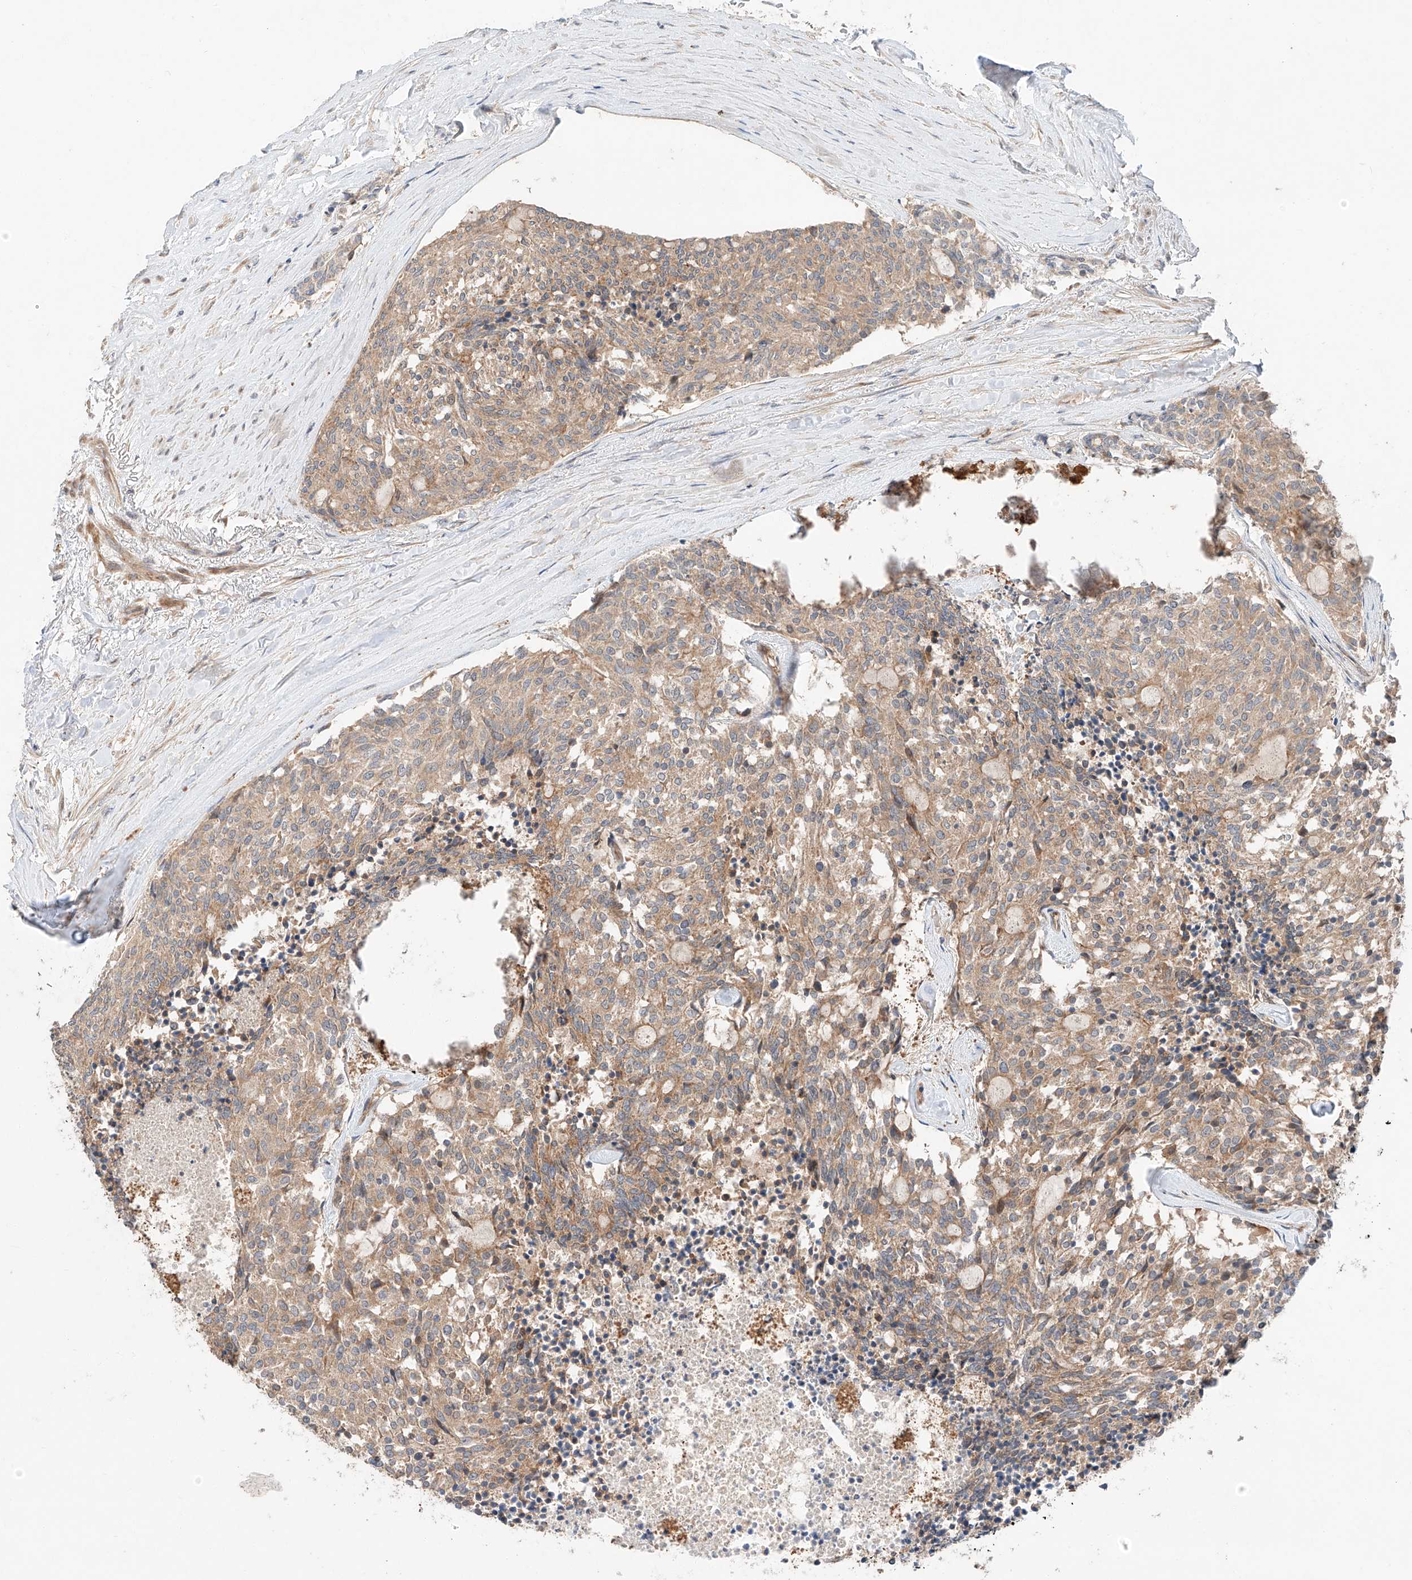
{"staining": {"intensity": "moderate", "quantity": ">75%", "location": "cytoplasmic/membranous"}, "tissue": "carcinoid", "cell_type": "Tumor cells", "image_type": "cancer", "snomed": [{"axis": "morphology", "description": "Carcinoid, malignant, NOS"}, {"axis": "topography", "description": "Pancreas"}], "caption": "Moderate cytoplasmic/membranous staining is seen in about >75% of tumor cells in carcinoid (malignant).", "gene": "XPNPEP1", "patient": {"sex": "female", "age": 54}}